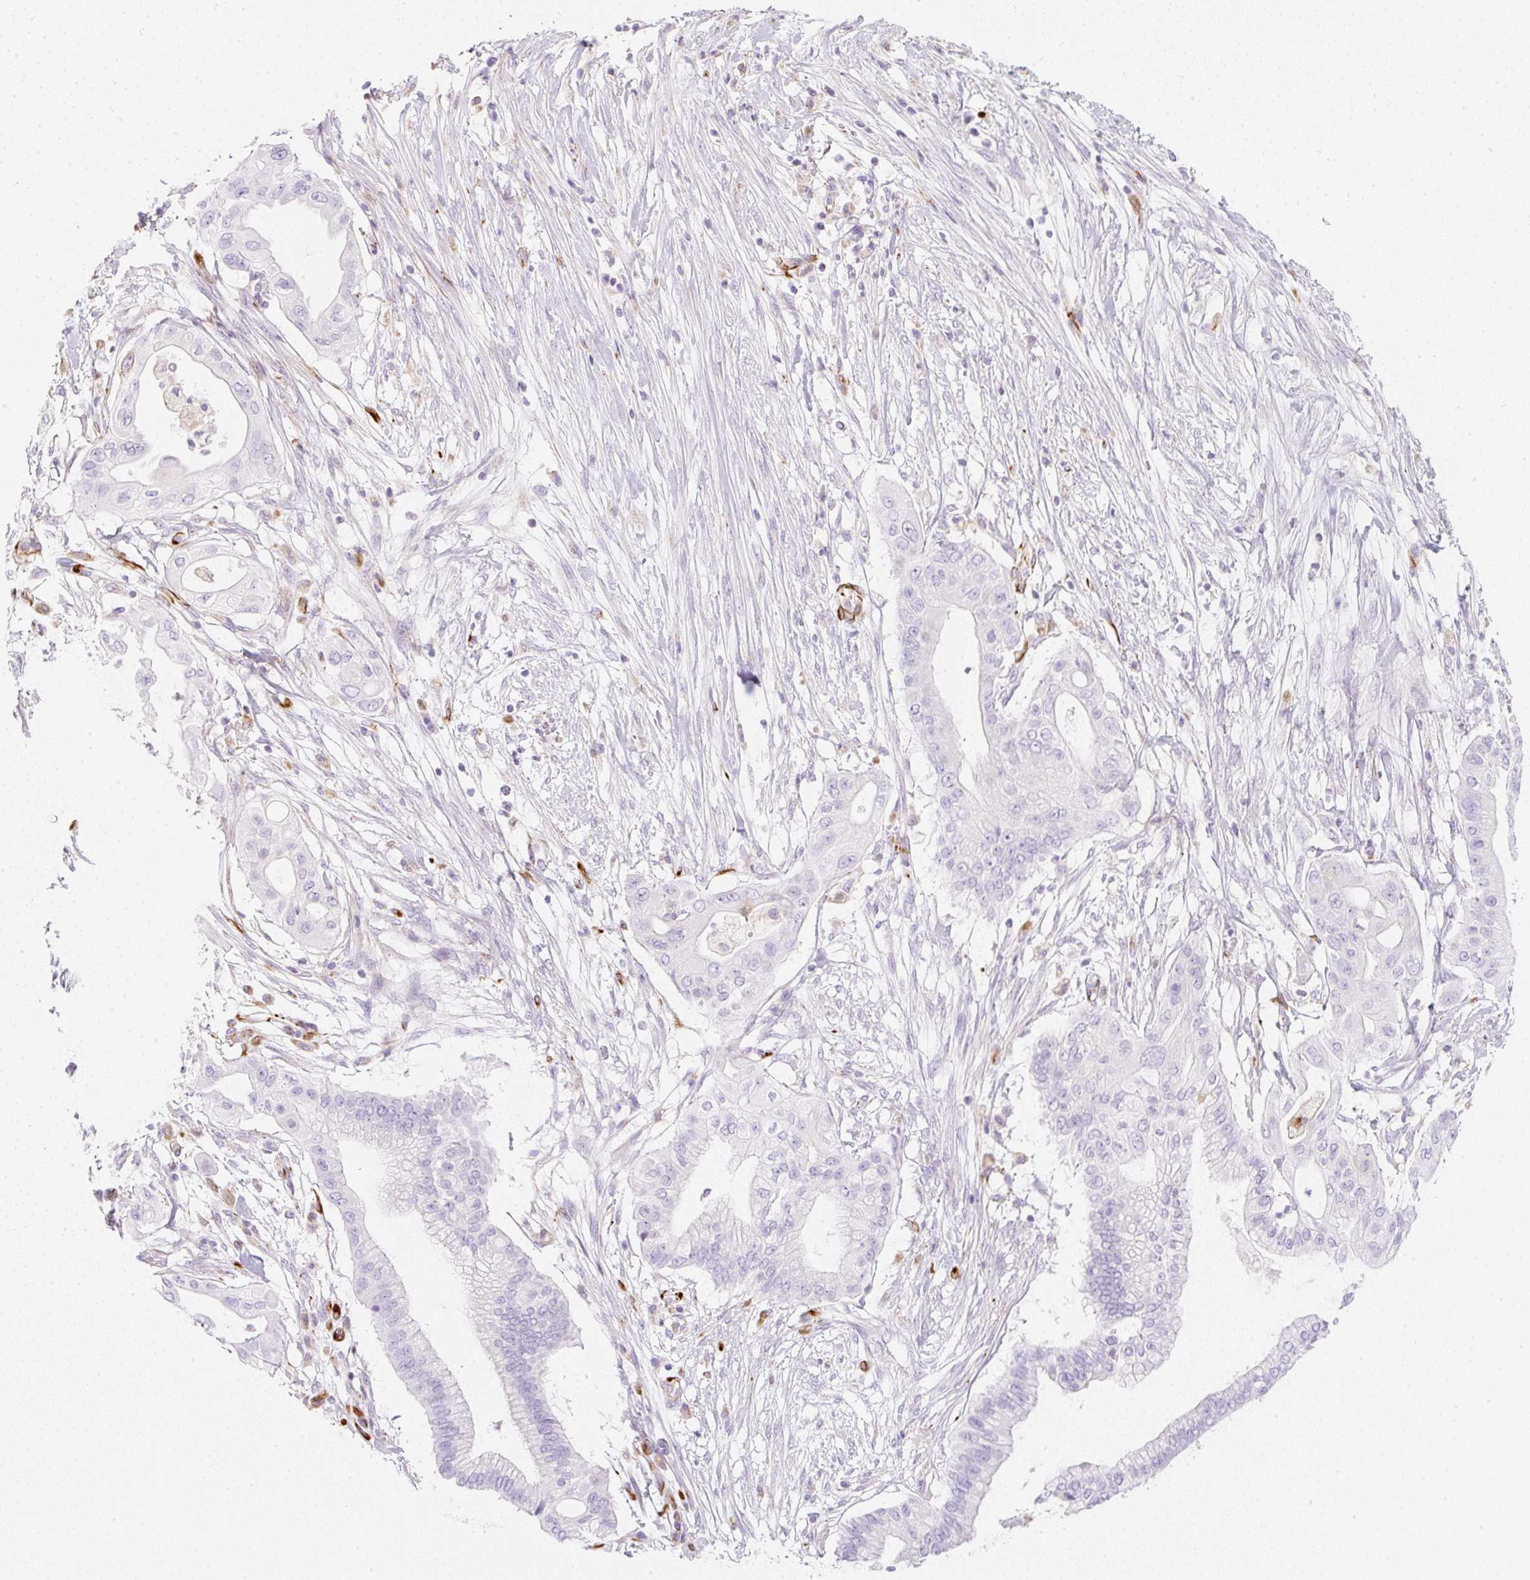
{"staining": {"intensity": "negative", "quantity": "none", "location": "none"}, "tissue": "pancreatic cancer", "cell_type": "Tumor cells", "image_type": "cancer", "snomed": [{"axis": "morphology", "description": "Adenocarcinoma, NOS"}, {"axis": "topography", "description": "Pancreas"}], "caption": "Photomicrograph shows no significant protein expression in tumor cells of pancreatic cancer (adenocarcinoma). (Stains: DAB immunohistochemistry (IHC) with hematoxylin counter stain, Microscopy: brightfield microscopy at high magnification).", "gene": "ZNF689", "patient": {"sex": "male", "age": 68}}